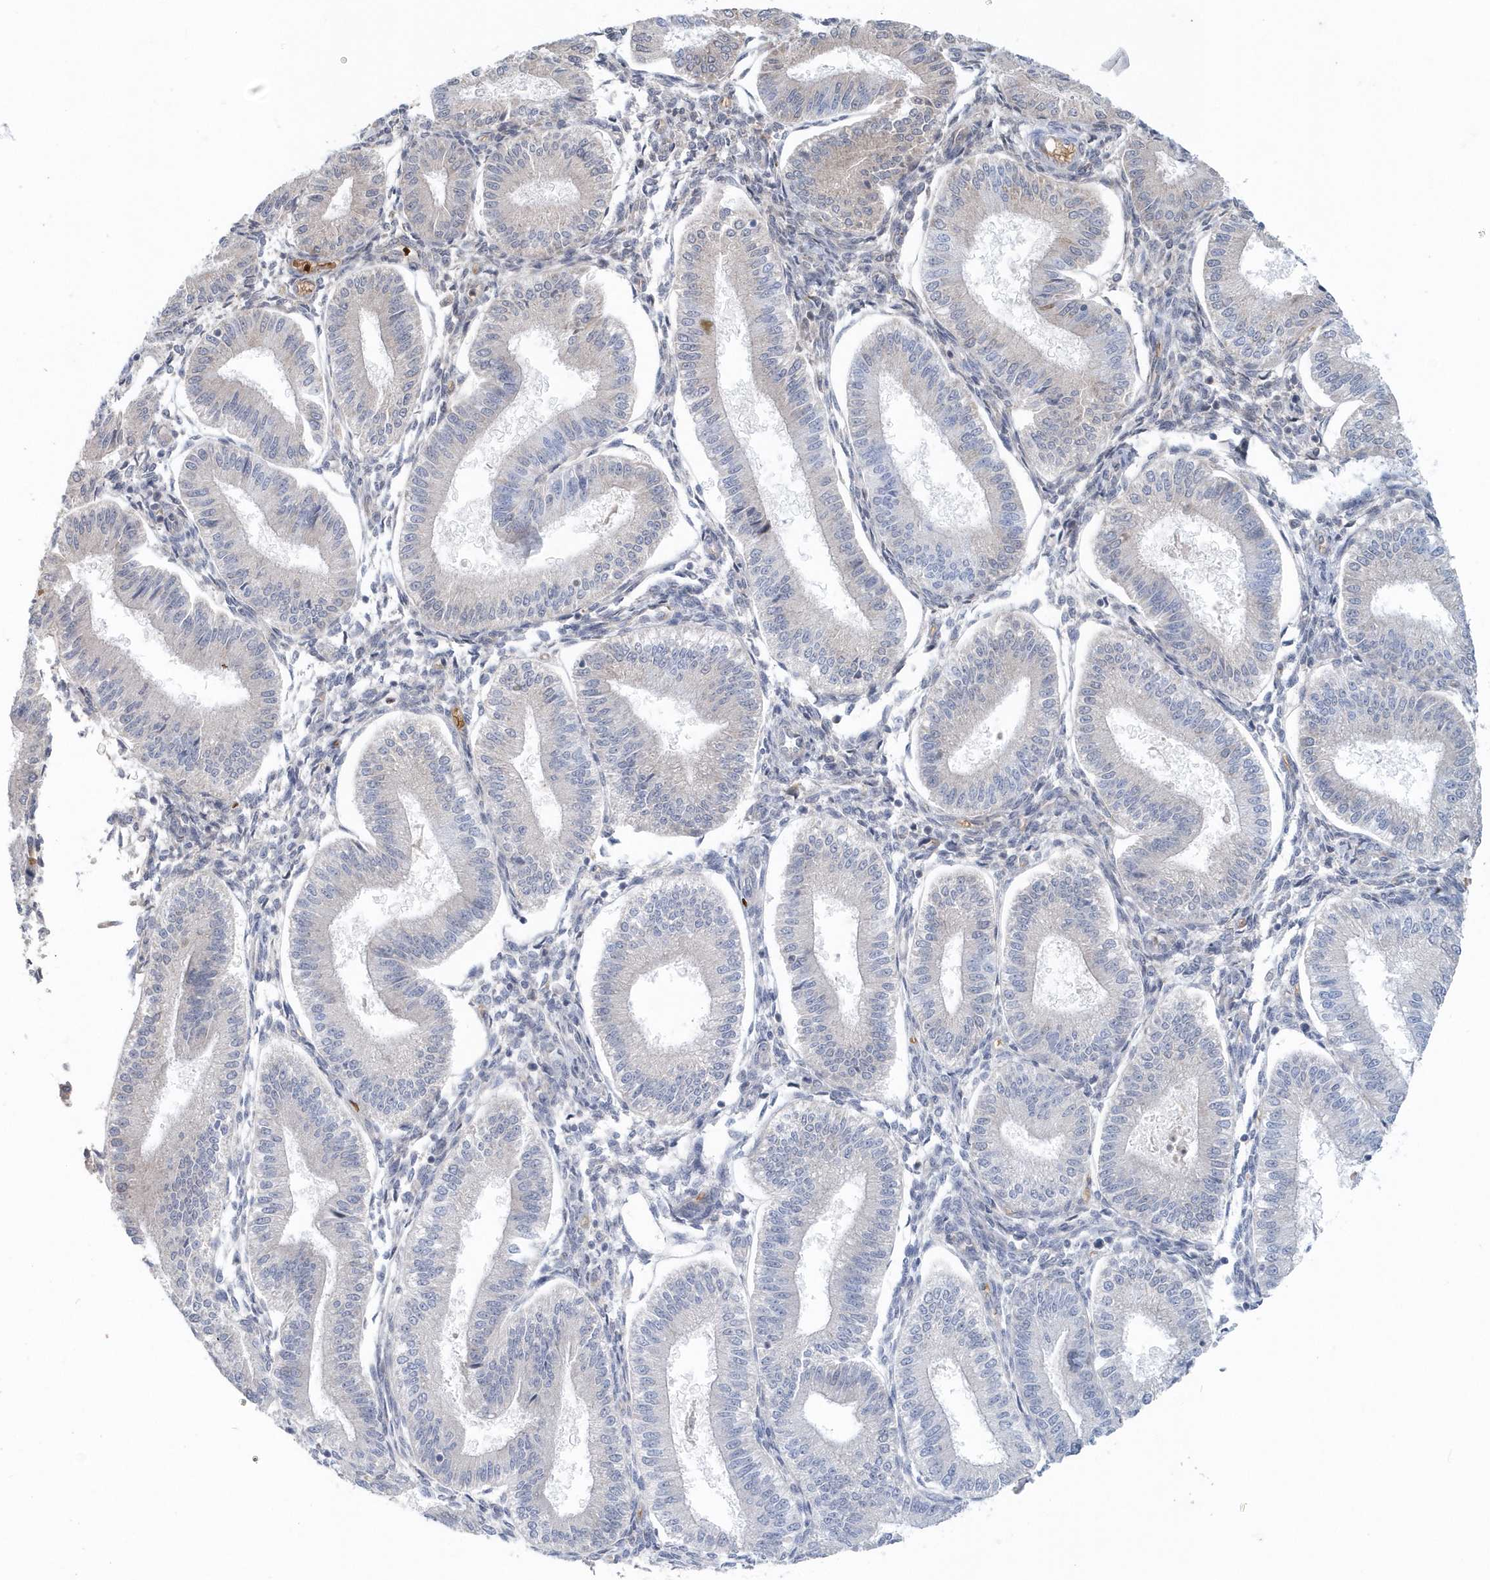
{"staining": {"intensity": "negative", "quantity": "none", "location": "none"}, "tissue": "endometrium", "cell_type": "Cells in endometrial stroma", "image_type": "normal", "snomed": [{"axis": "morphology", "description": "Normal tissue, NOS"}, {"axis": "topography", "description": "Endometrium"}], "caption": "High power microscopy photomicrograph of an immunohistochemistry histopathology image of unremarkable endometrium, revealing no significant staining in cells in endometrial stroma.", "gene": "HBA2", "patient": {"sex": "female", "age": 39}}